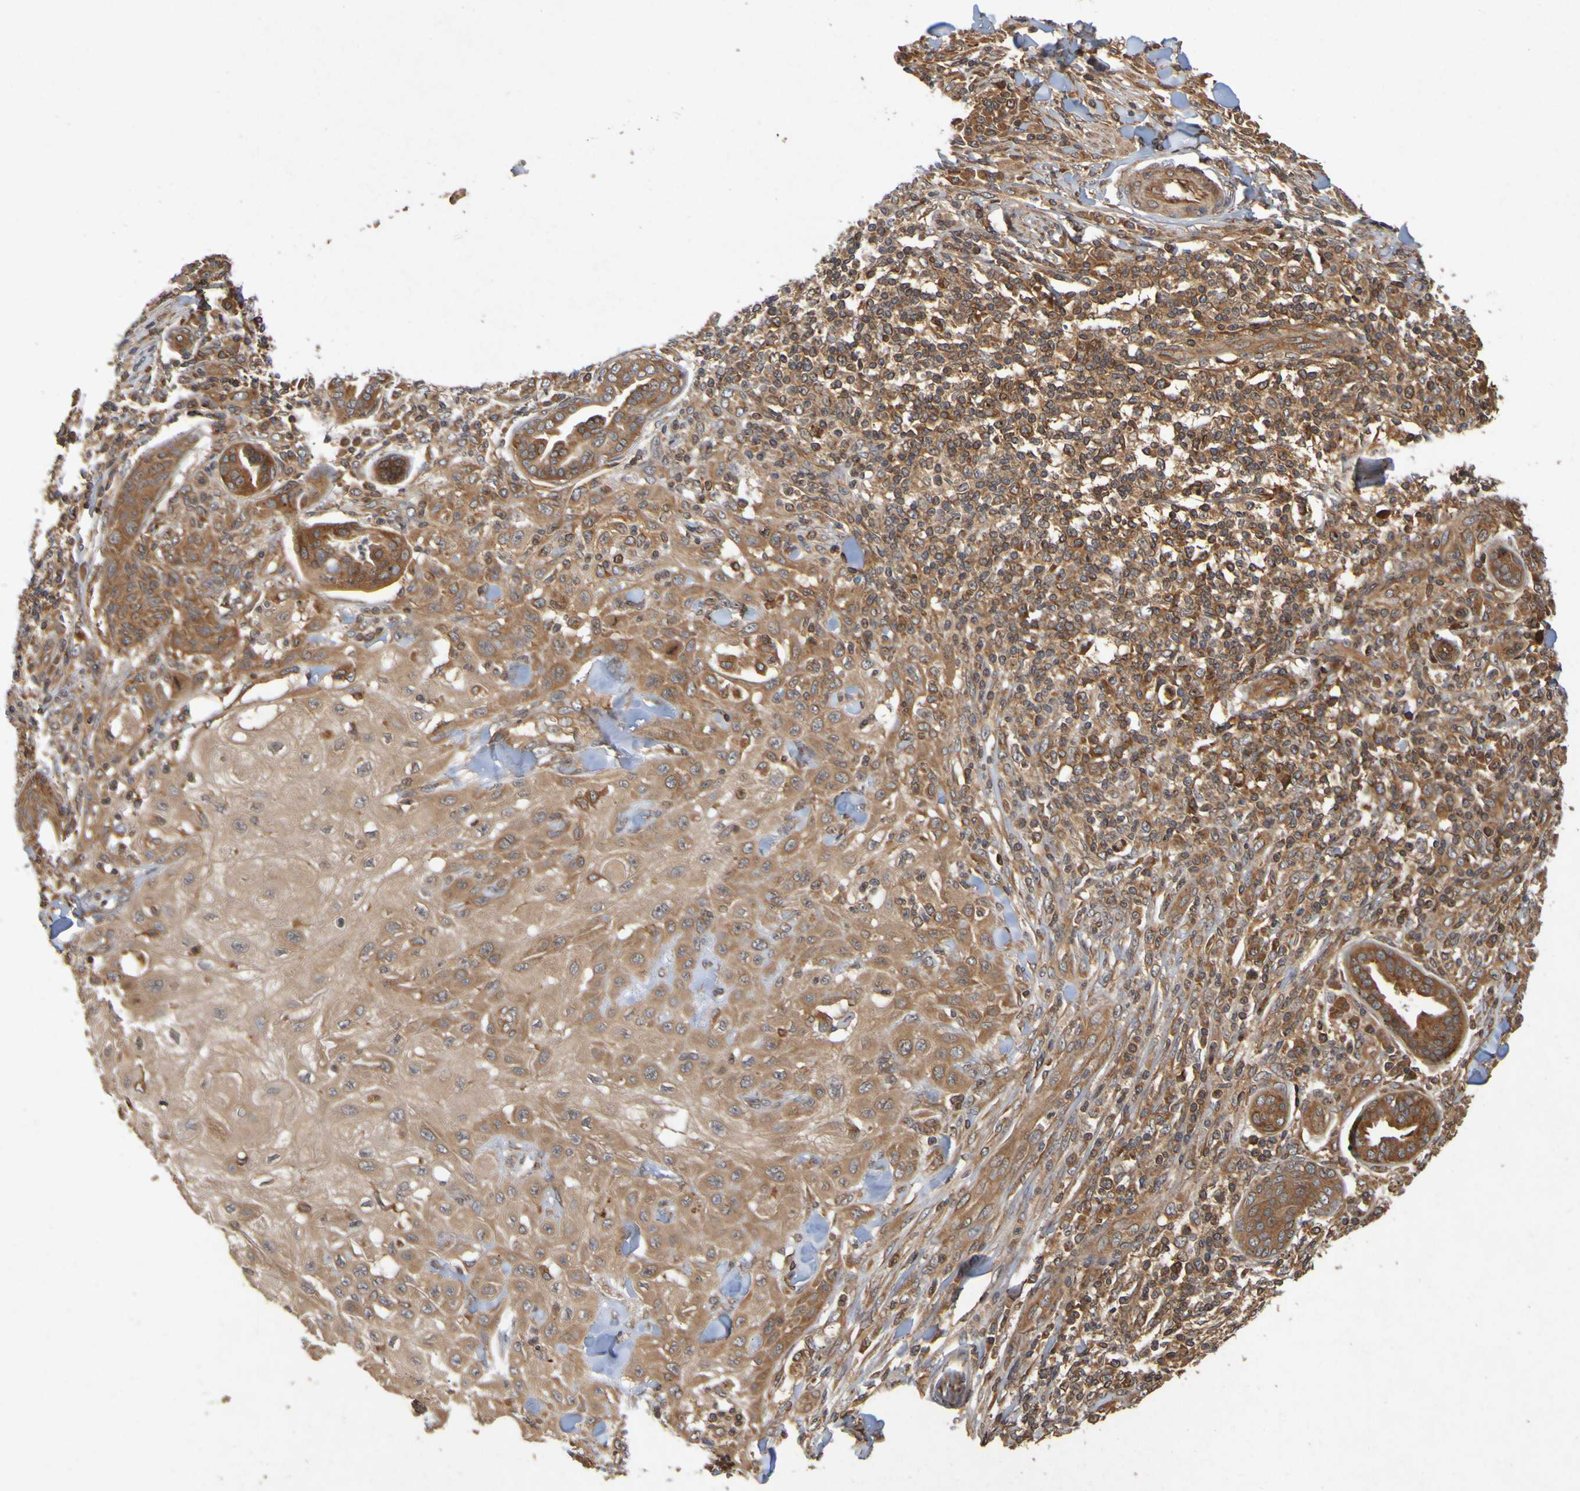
{"staining": {"intensity": "moderate", "quantity": ">75%", "location": "cytoplasmic/membranous"}, "tissue": "skin cancer", "cell_type": "Tumor cells", "image_type": "cancer", "snomed": [{"axis": "morphology", "description": "Squamous cell carcinoma, NOS"}, {"axis": "topography", "description": "Skin"}], "caption": "A histopathology image of human skin cancer (squamous cell carcinoma) stained for a protein displays moderate cytoplasmic/membranous brown staining in tumor cells. (DAB (3,3'-diaminobenzidine) IHC, brown staining for protein, blue staining for nuclei).", "gene": "OCRL", "patient": {"sex": "male", "age": 24}}